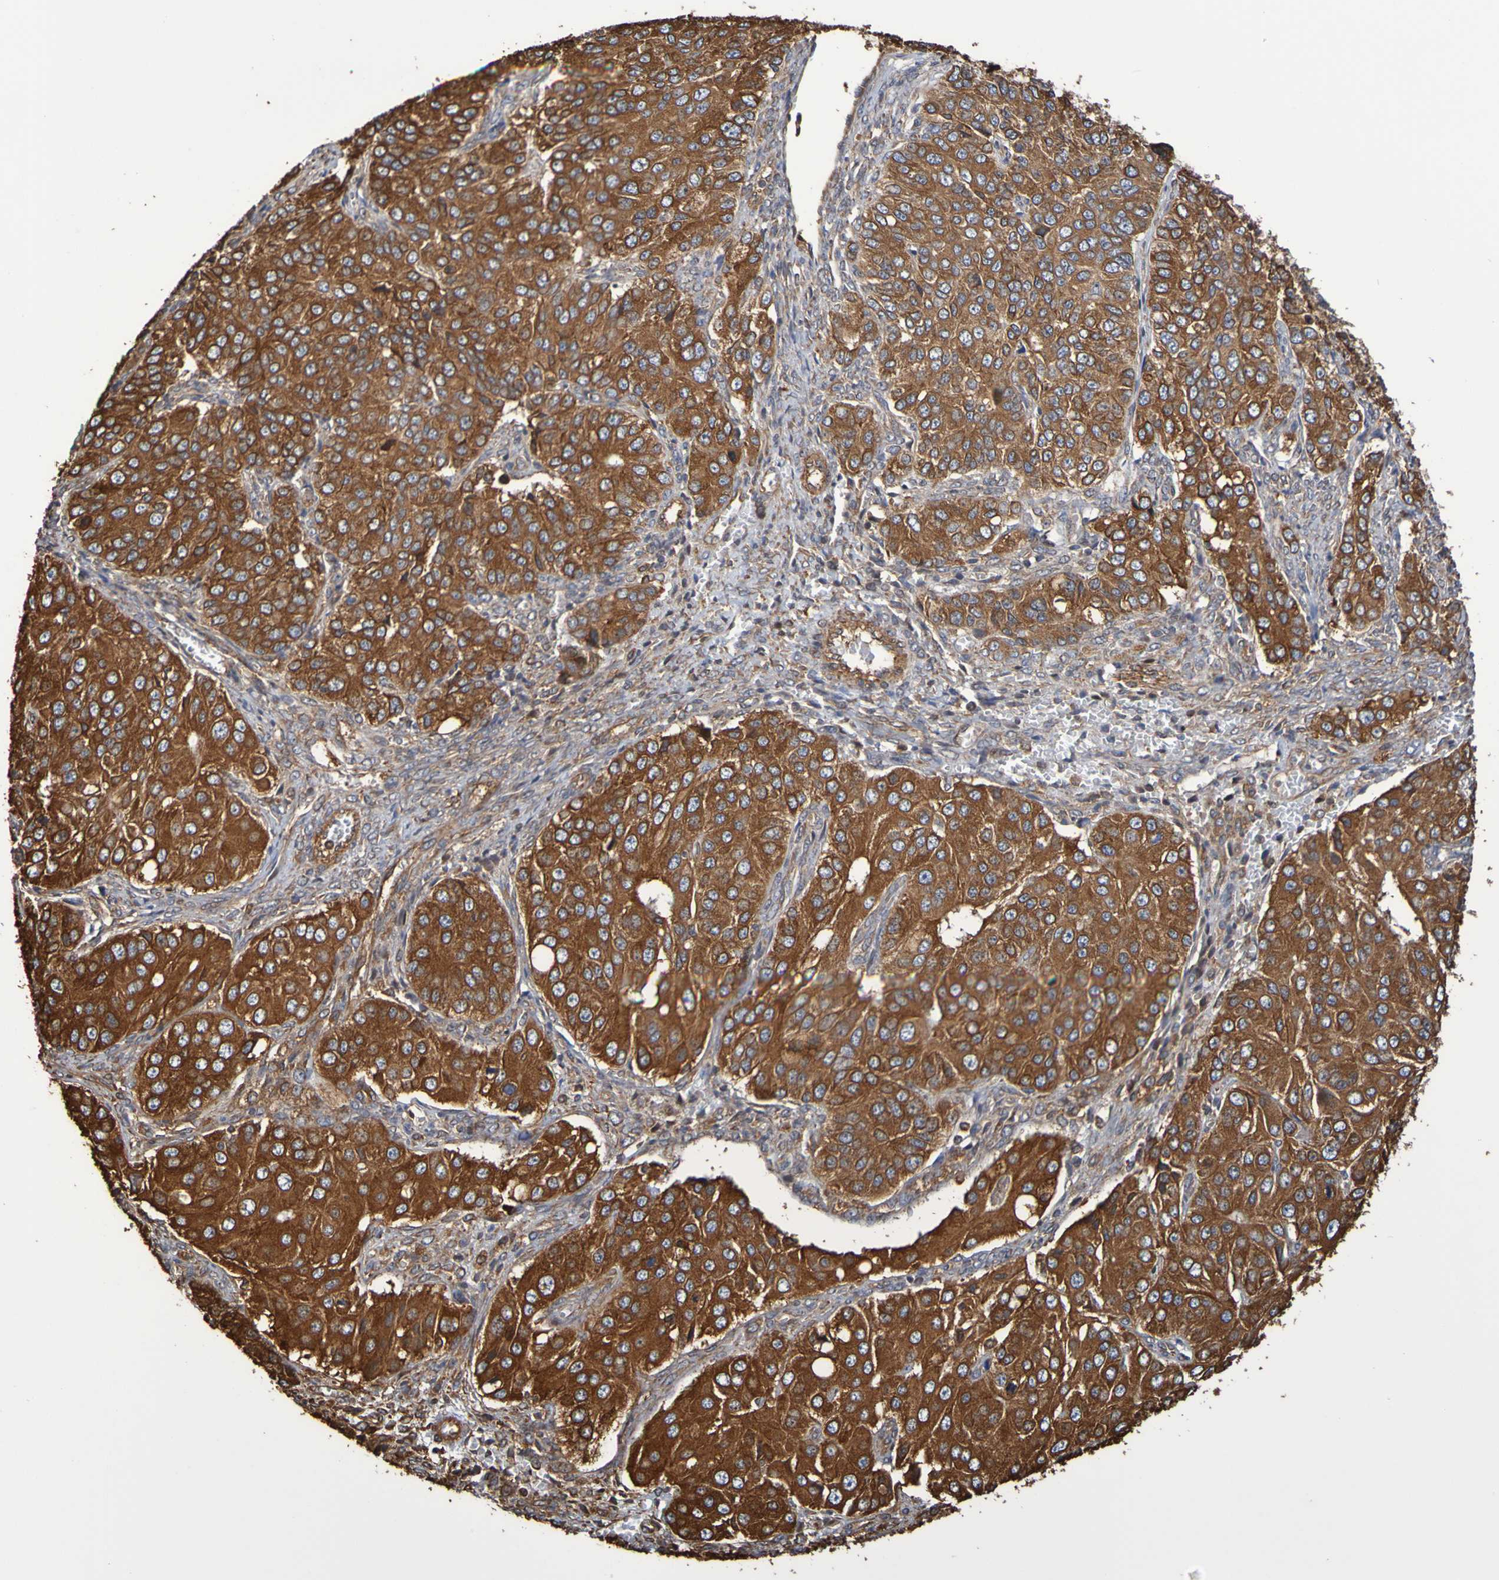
{"staining": {"intensity": "strong", "quantity": ">75%", "location": "cytoplasmic/membranous"}, "tissue": "ovarian cancer", "cell_type": "Tumor cells", "image_type": "cancer", "snomed": [{"axis": "morphology", "description": "Carcinoma, endometroid"}, {"axis": "topography", "description": "Ovary"}], "caption": "Protein expression analysis of endometroid carcinoma (ovarian) shows strong cytoplasmic/membranous positivity in approximately >75% of tumor cells. (brown staining indicates protein expression, while blue staining denotes nuclei).", "gene": "RAB11A", "patient": {"sex": "female", "age": 51}}